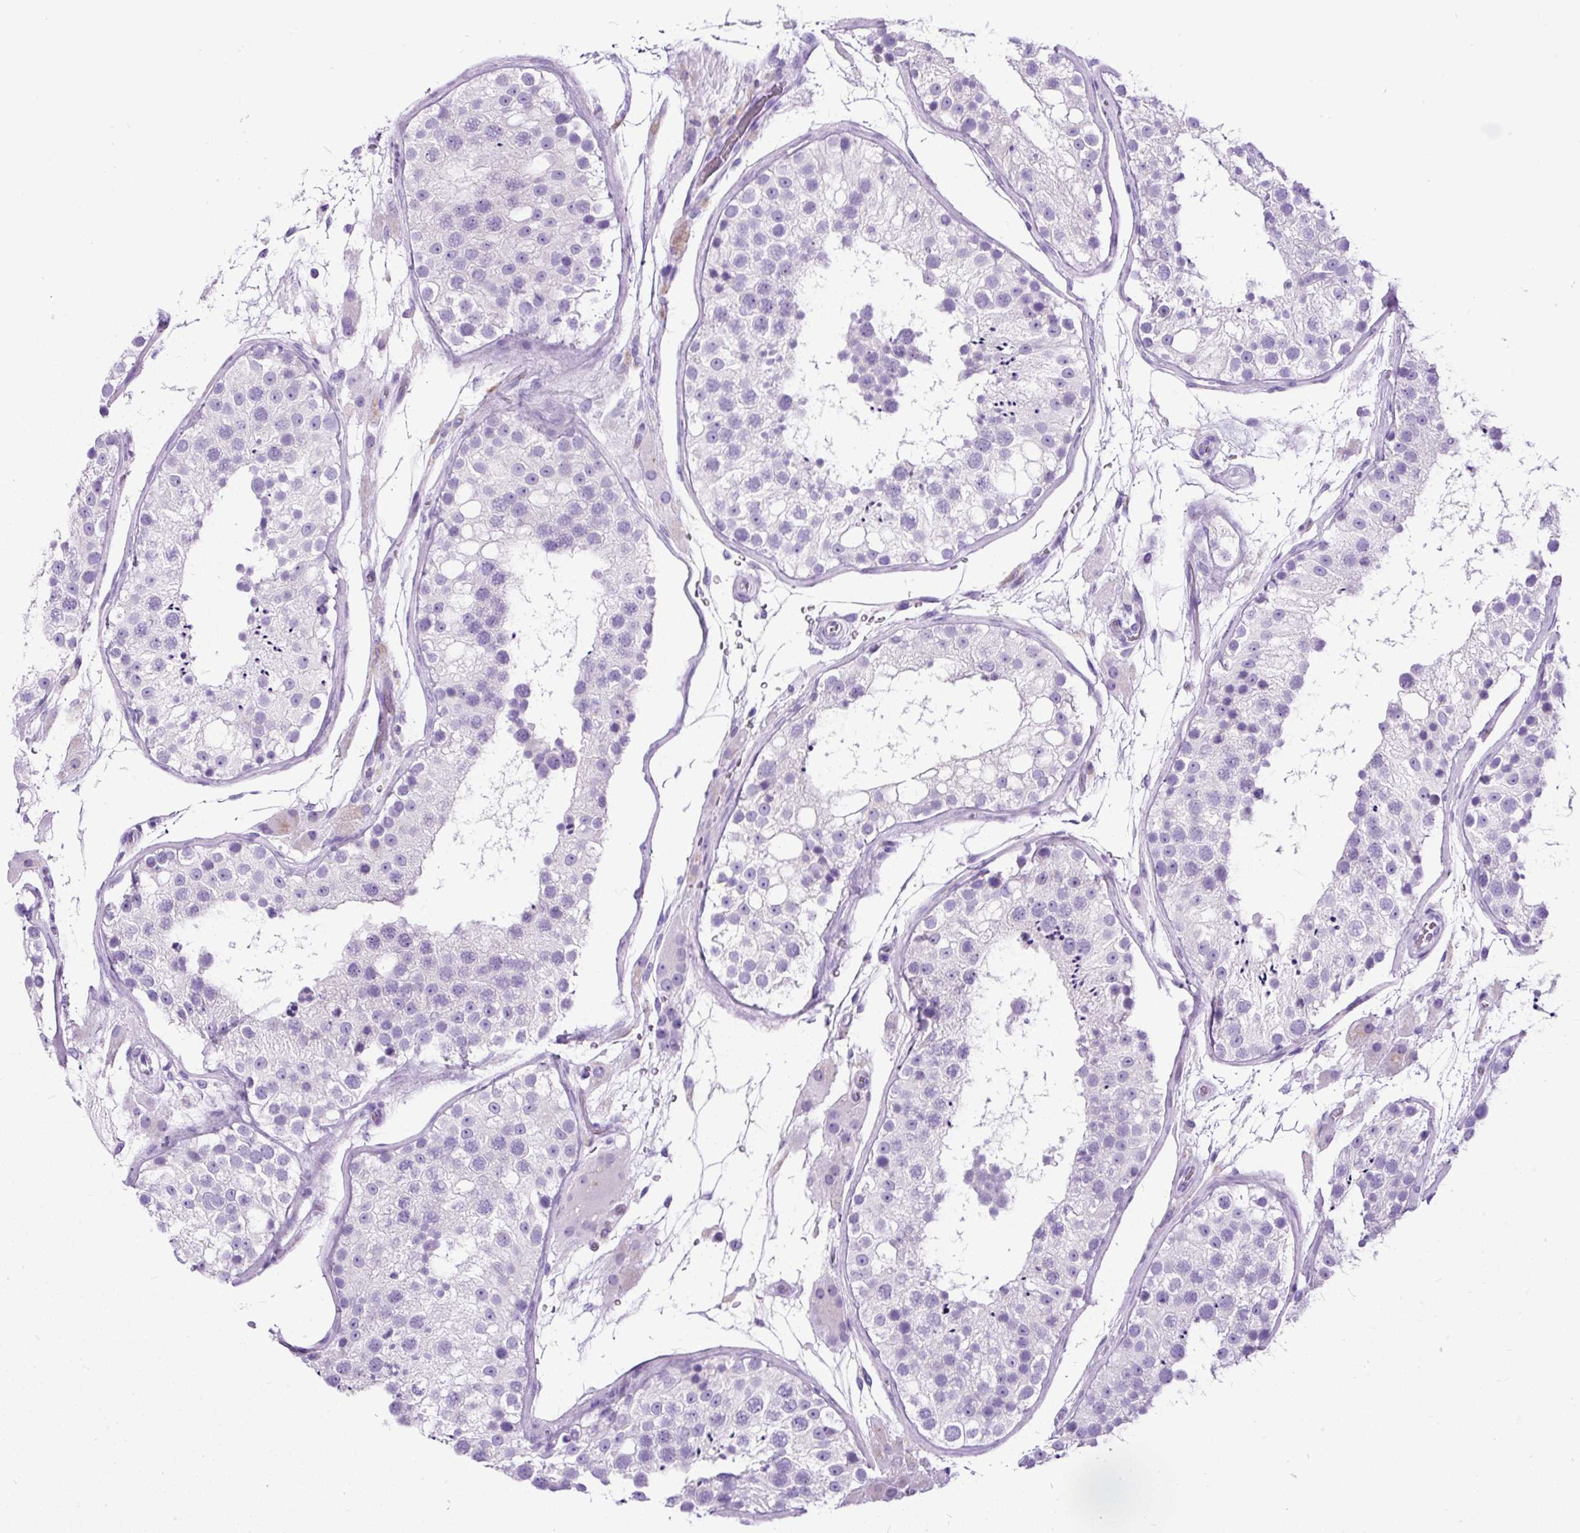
{"staining": {"intensity": "negative", "quantity": "none", "location": "none"}, "tissue": "testis", "cell_type": "Cells in seminiferous ducts", "image_type": "normal", "snomed": [{"axis": "morphology", "description": "Normal tissue, NOS"}, {"axis": "topography", "description": "Testis"}], "caption": "The micrograph shows no staining of cells in seminiferous ducts in normal testis.", "gene": "PDIA2", "patient": {"sex": "male", "age": 26}}